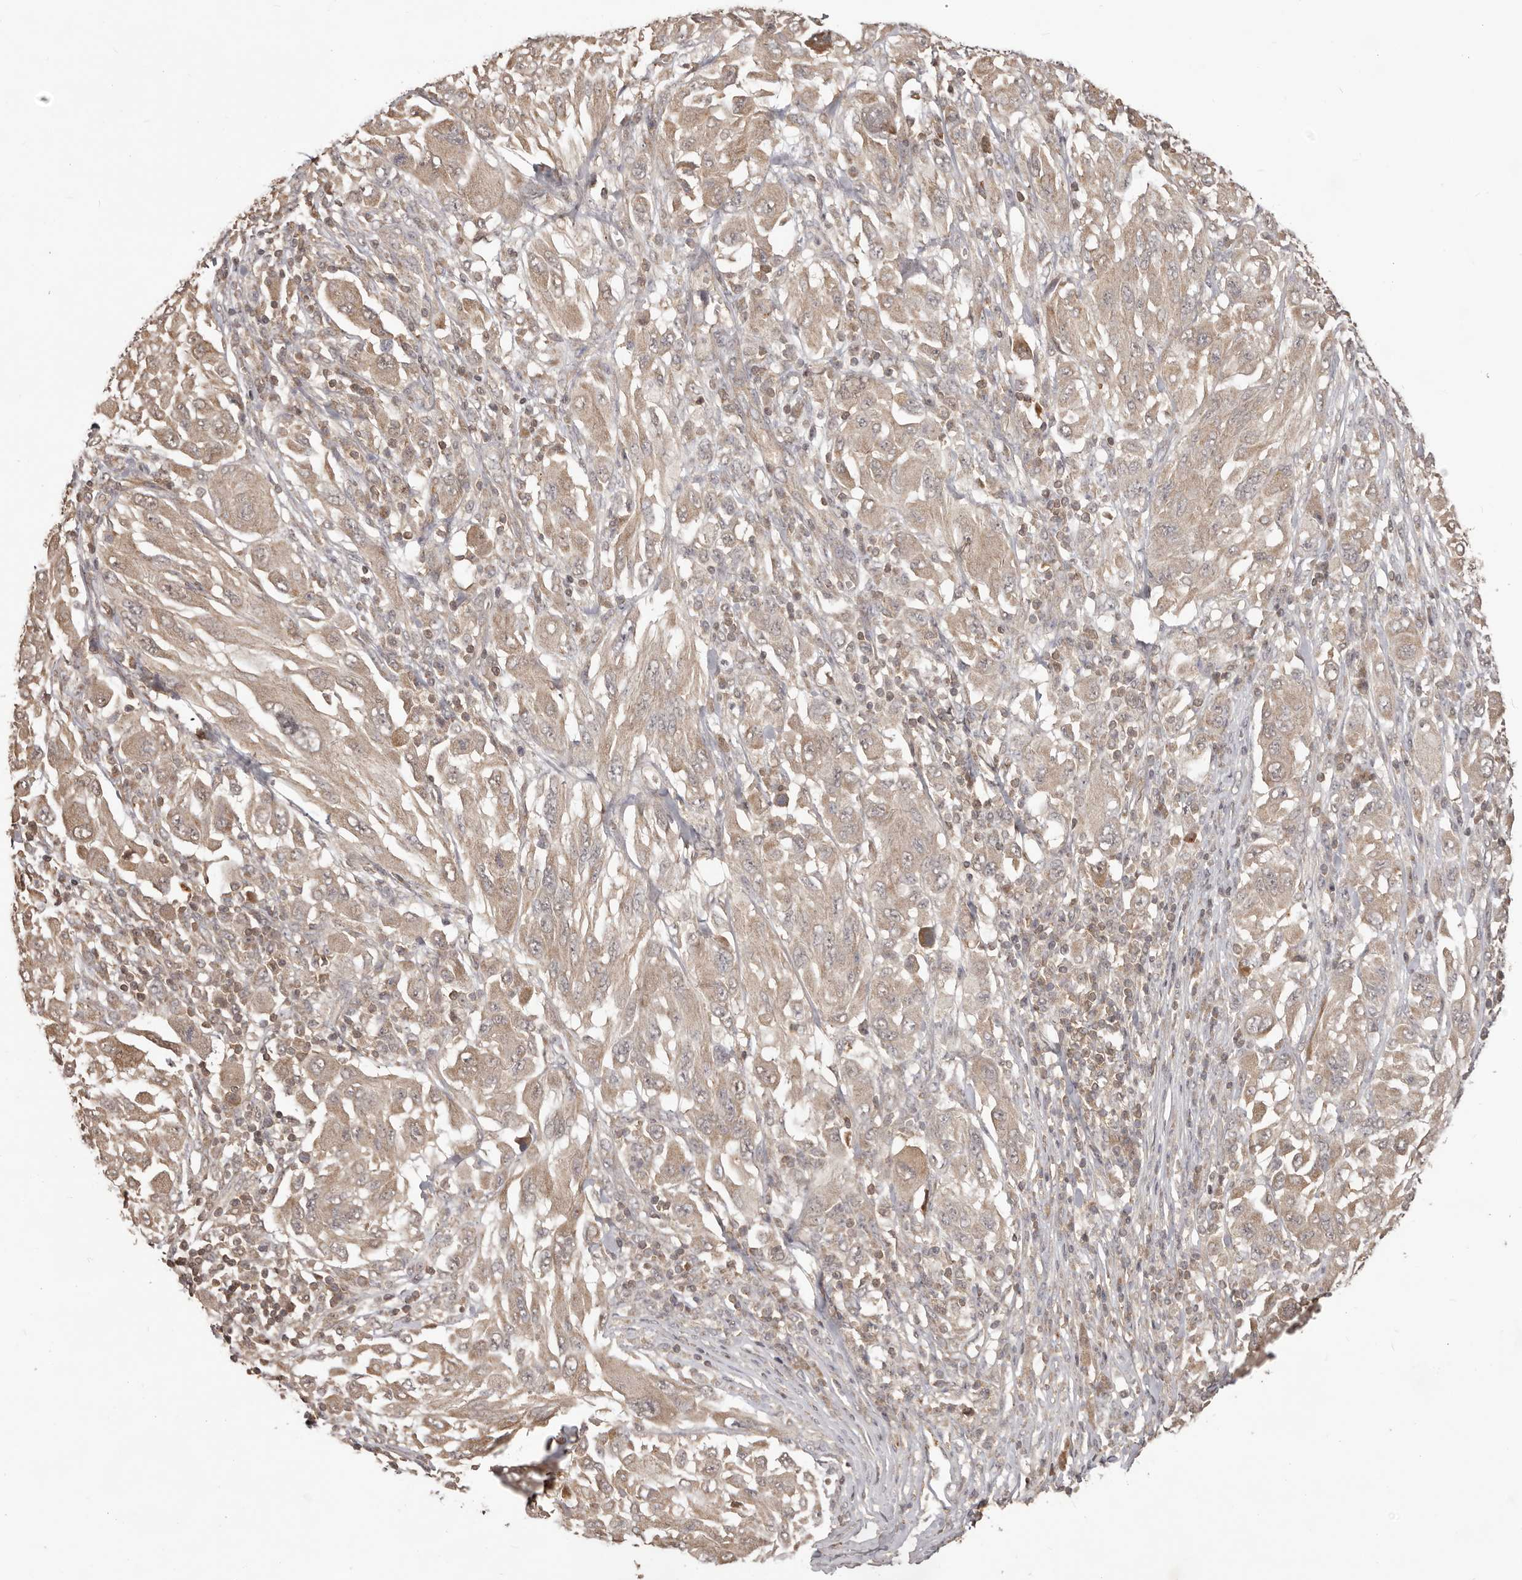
{"staining": {"intensity": "weak", "quantity": "25%-75%", "location": "cytoplasmic/membranous"}, "tissue": "melanoma", "cell_type": "Tumor cells", "image_type": "cancer", "snomed": [{"axis": "morphology", "description": "Malignant melanoma, NOS"}, {"axis": "topography", "description": "Skin"}], "caption": "Malignant melanoma stained with immunohistochemistry (IHC) exhibits weak cytoplasmic/membranous staining in approximately 25%-75% of tumor cells. The protein of interest is shown in brown color, while the nuclei are stained blue.", "gene": "MTO1", "patient": {"sex": "female", "age": 91}}